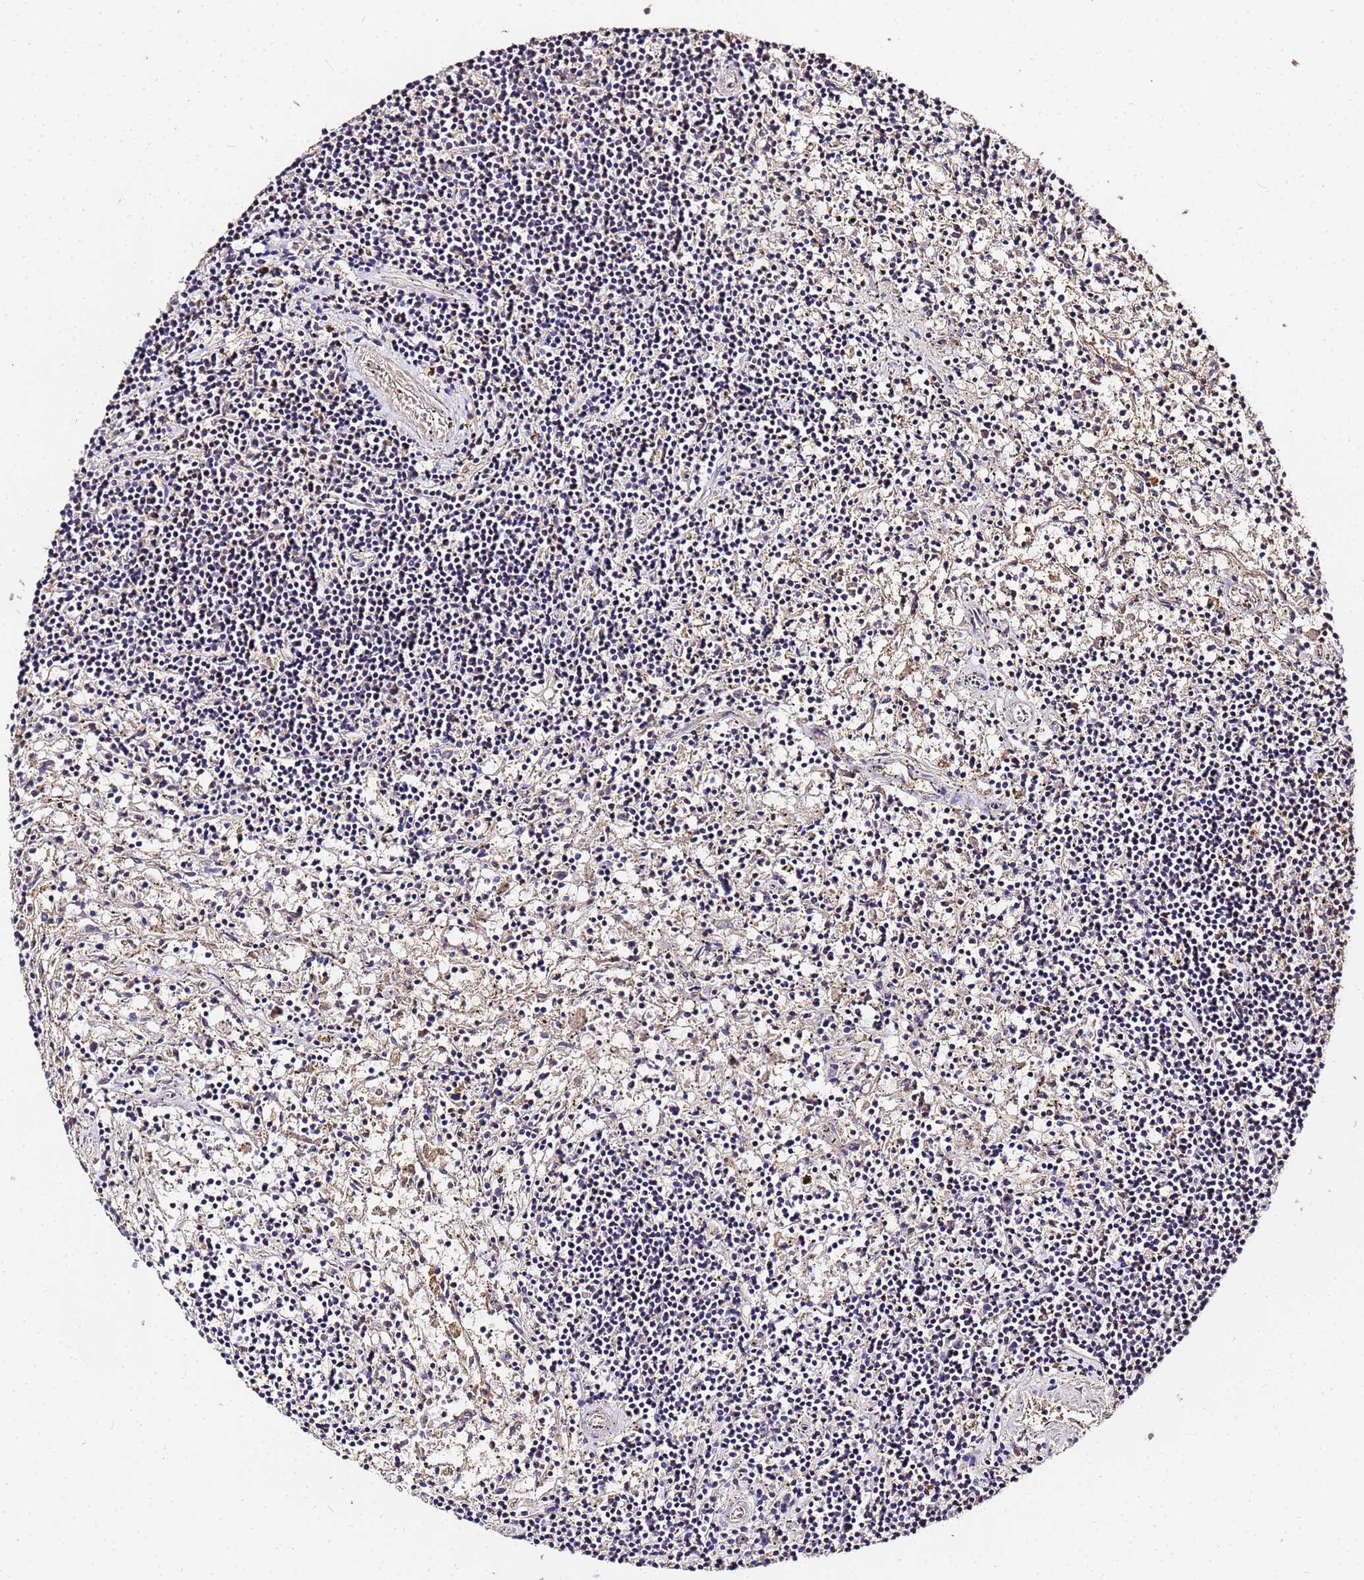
{"staining": {"intensity": "negative", "quantity": "none", "location": "none"}, "tissue": "lymphoma", "cell_type": "Tumor cells", "image_type": "cancer", "snomed": [{"axis": "morphology", "description": "Malignant lymphoma, non-Hodgkin's type, Low grade"}, {"axis": "topography", "description": "Spleen"}], "caption": "Low-grade malignant lymphoma, non-Hodgkin's type was stained to show a protein in brown. There is no significant positivity in tumor cells.", "gene": "MTERF1", "patient": {"sex": "male", "age": 76}}